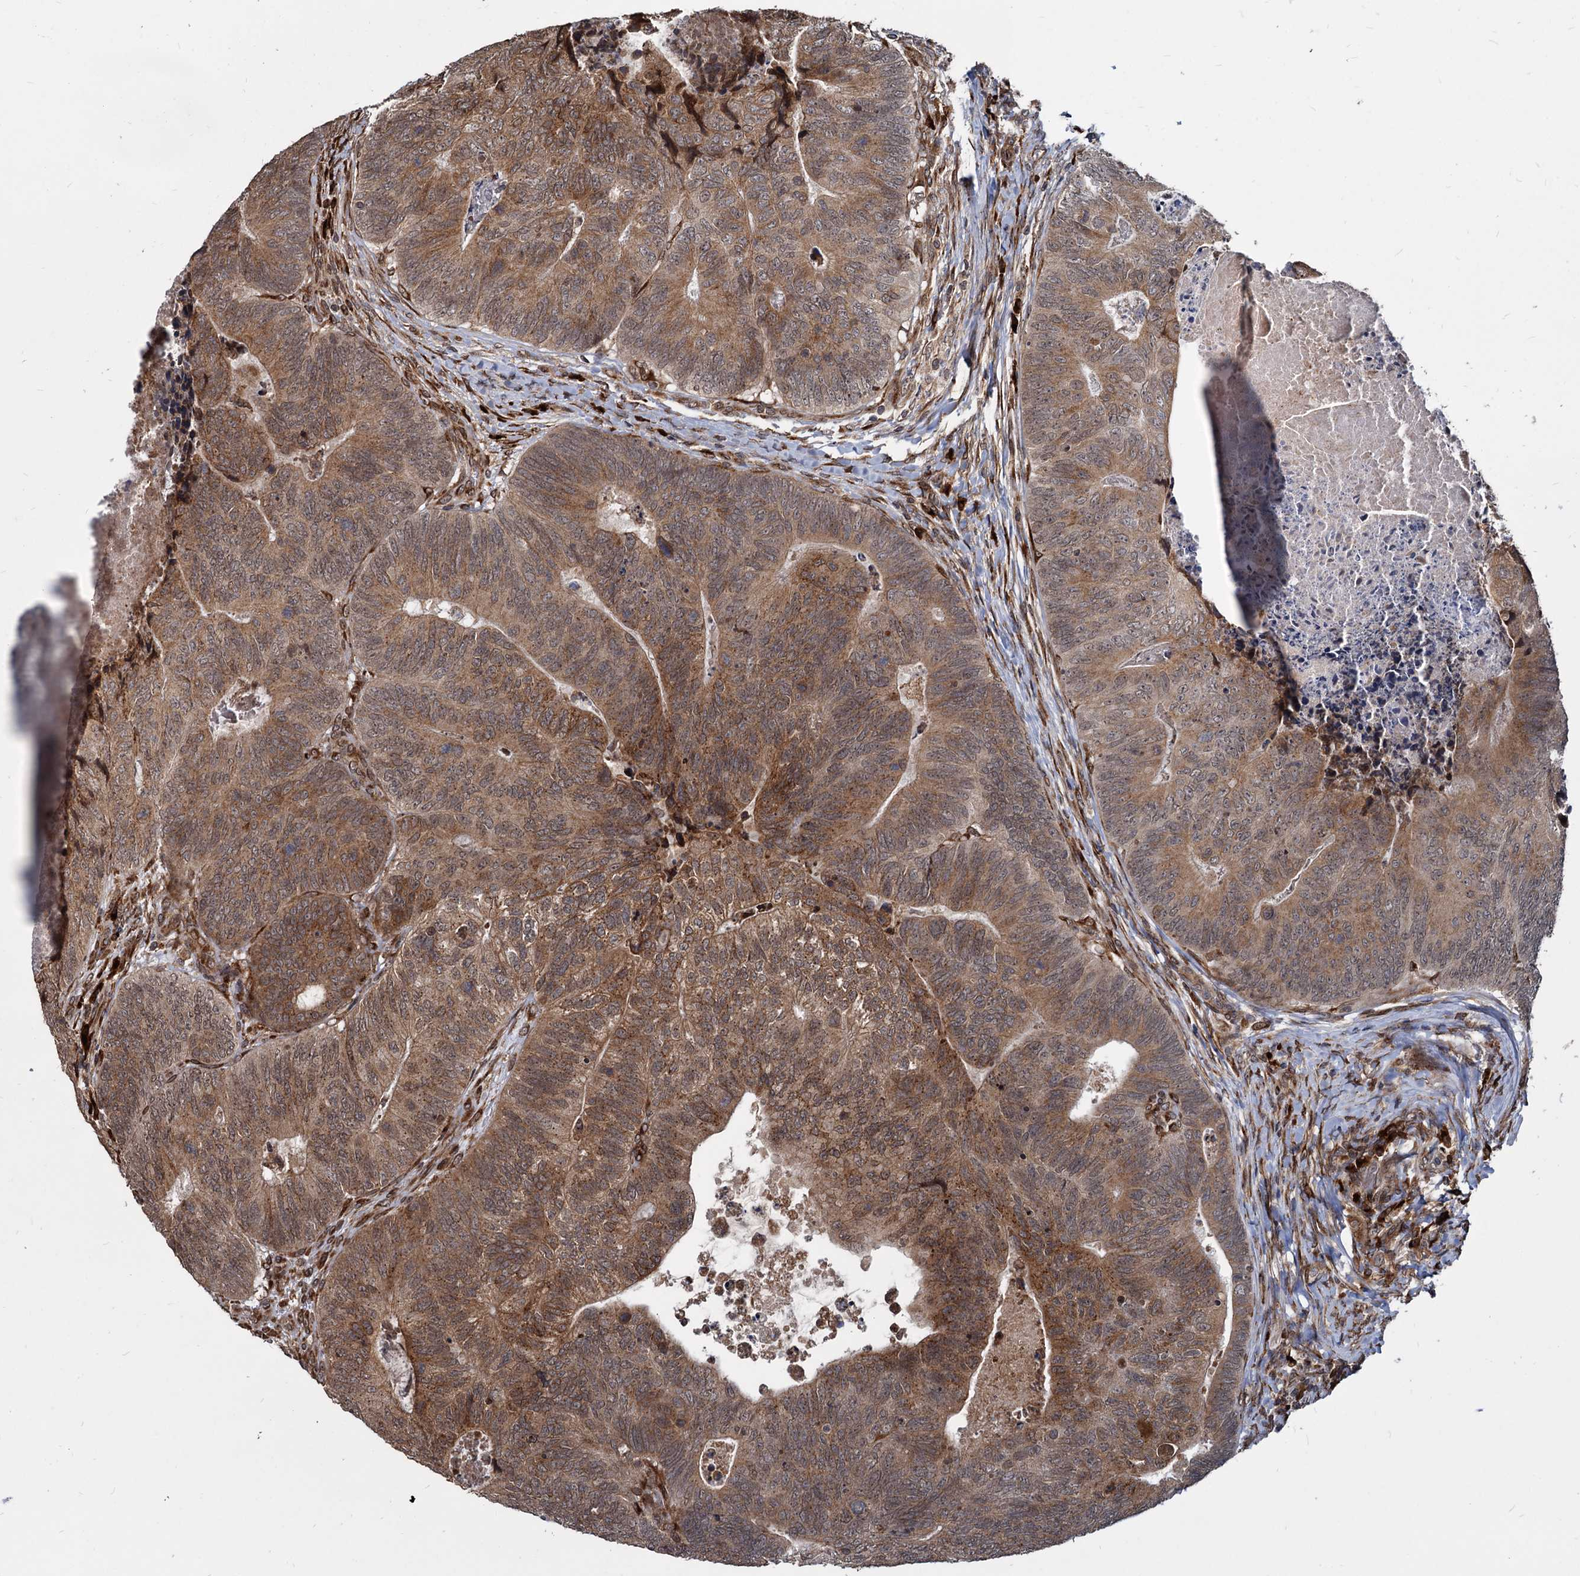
{"staining": {"intensity": "moderate", "quantity": ">75%", "location": "cytoplasmic/membranous"}, "tissue": "colorectal cancer", "cell_type": "Tumor cells", "image_type": "cancer", "snomed": [{"axis": "morphology", "description": "Adenocarcinoma, NOS"}, {"axis": "topography", "description": "Colon"}], "caption": "Moderate cytoplasmic/membranous expression is appreciated in approximately >75% of tumor cells in colorectal cancer.", "gene": "SAAL1", "patient": {"sex": "female", "age": 67}}